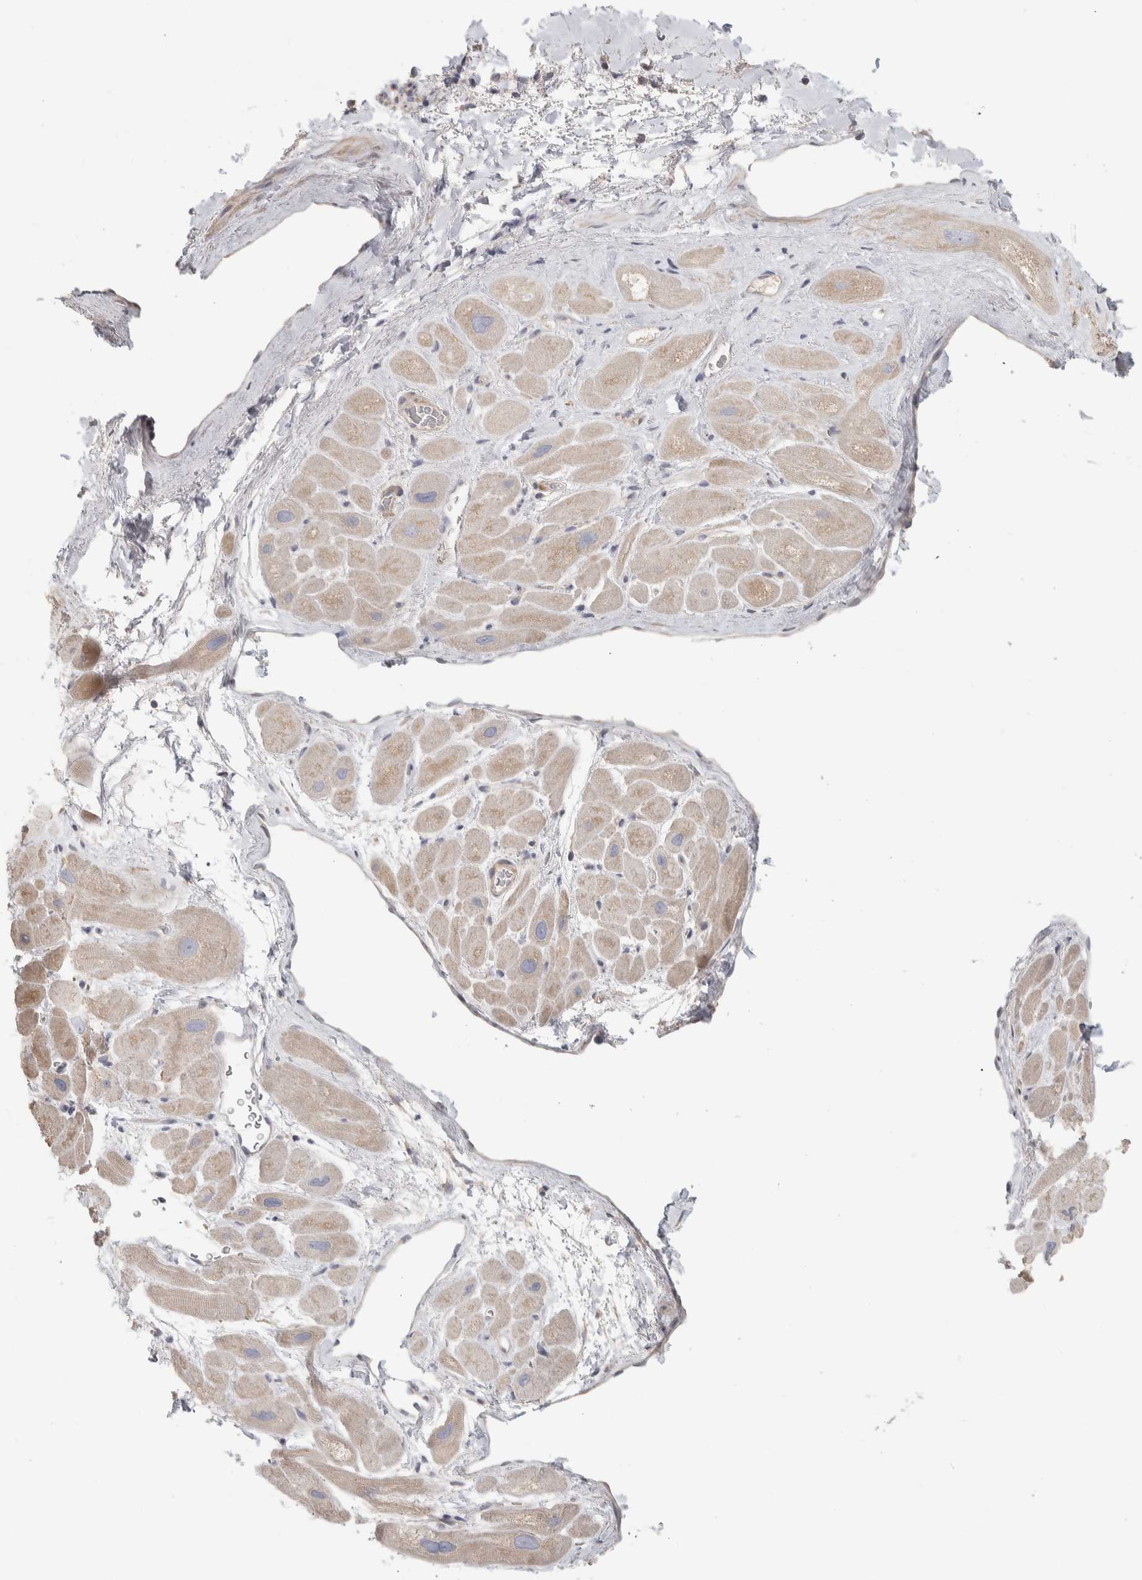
{"staining": {"intensity": "weak", "quantity": ">75%", "location": "cytoplasmic/membranous"}, "tissue": "heart muscle", "cell_type": "Cardiomyocytes", "image_type": "normal", "snomed": [{"axis": "morphology", "description": "Normal tissue, NOS"}, {"axis": "topography", "description": "Heart"}], "caption": "Weak cytoplasmic/membranous staining is appreciated in about >75% of cardiomyocytes in unremarkable heart muscle.", "gene": "DCXR", "patient": {"sex": "male", "age": 49}}